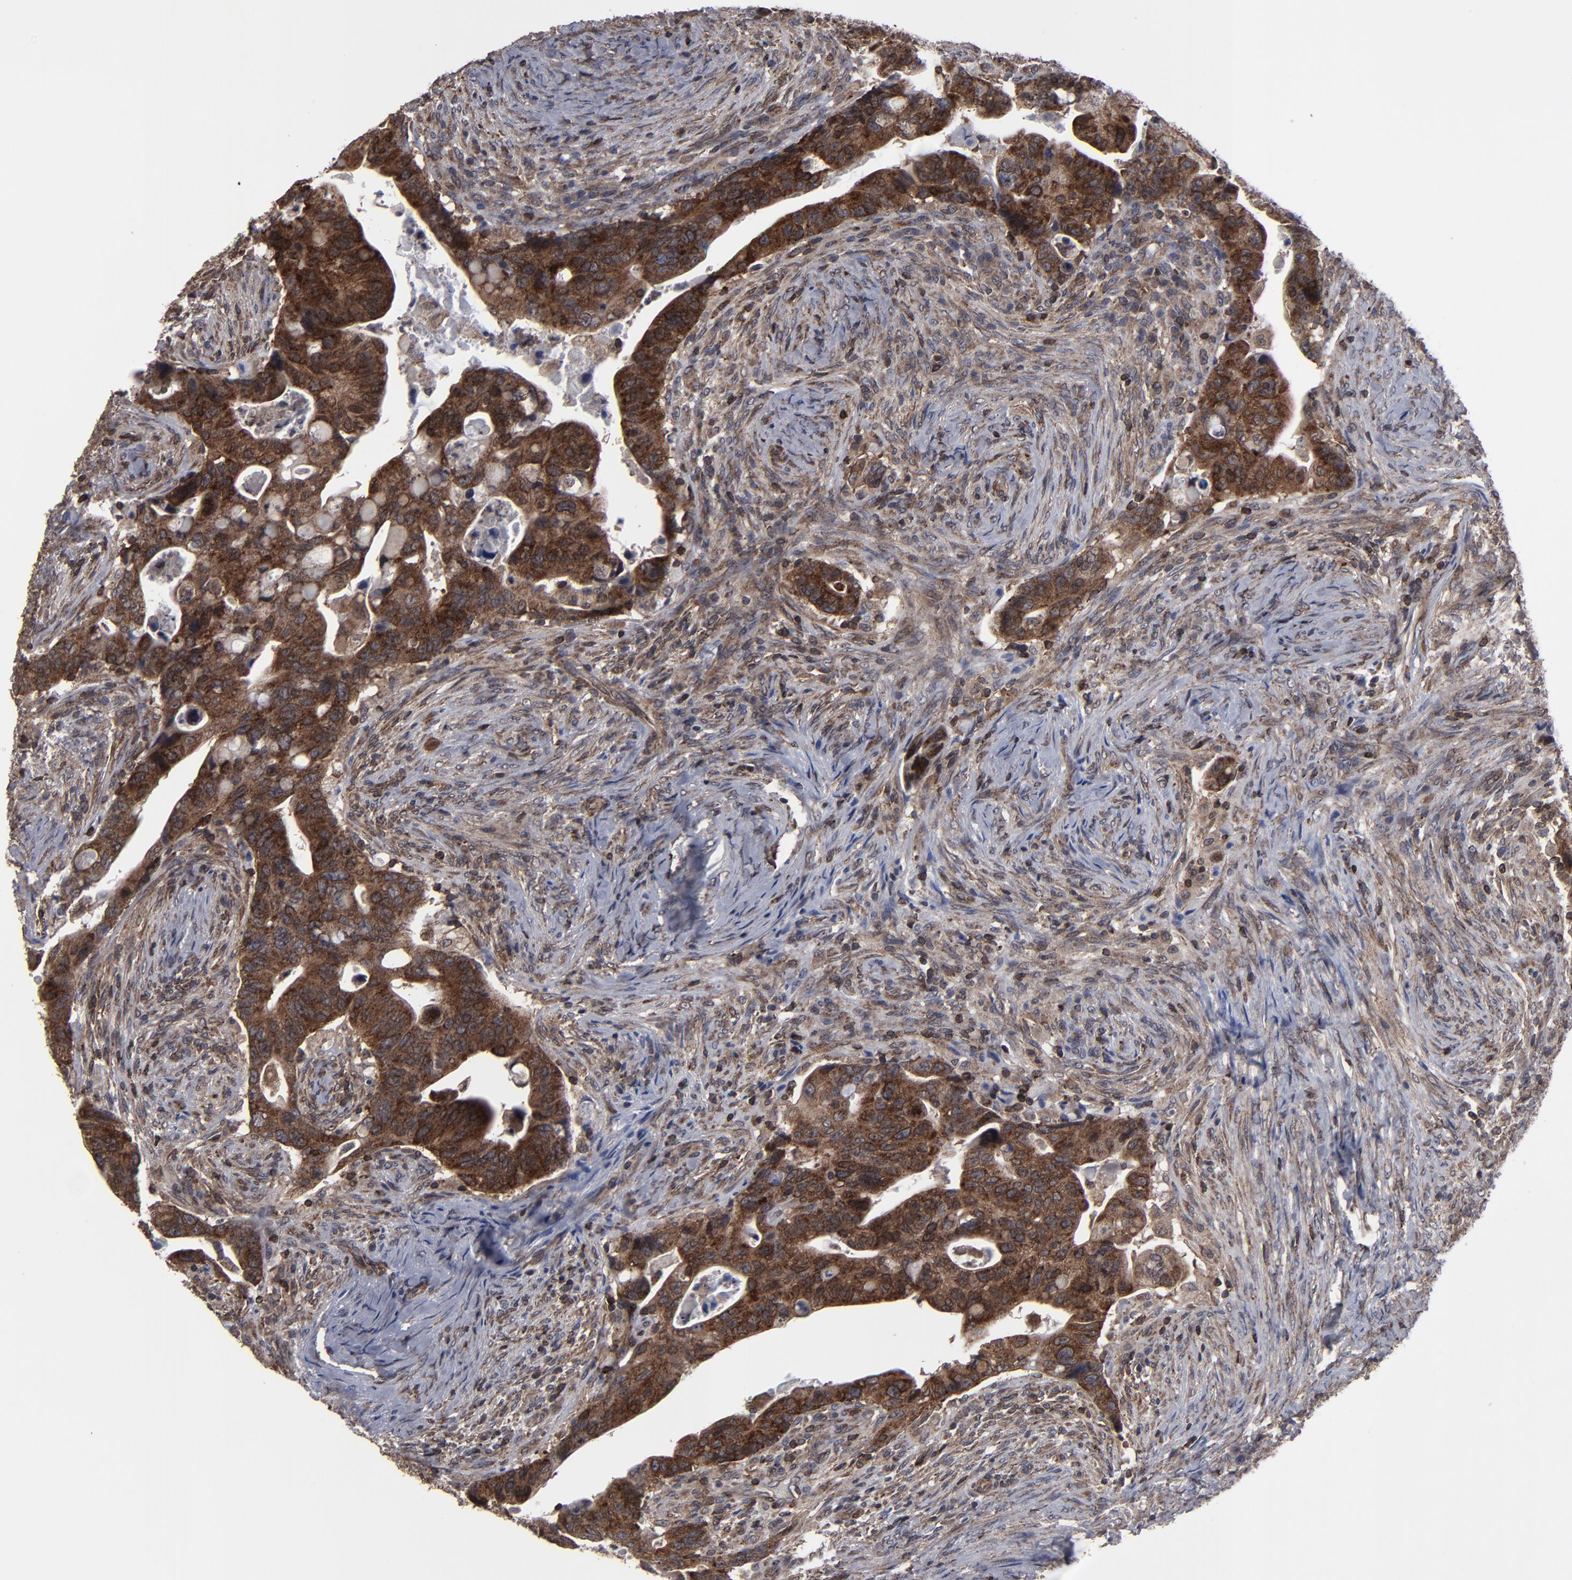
{"staining": {"intensity": "strong", "quantity": ">75%", "location": "cytoplasmic/membranous,nuclear"}, "tissue": "colorectal cancer", "cell_type": "Tumor cells", "image_type": "cancer", "snomed": [{"axis": "morphology", "description": "Adenocarcinoma, NOS"}, {"axis": "topography", "description": "Rectum"}], "caption": "The micrograph demonstrates a brown stain indicating the presence of a protein in the cytoplasmic/membranous and nuclear of tumor cells in adenocarcinoma (colorectal).", "gene": "KIAA2026", "patient": {"sex": "female", "age": 71}}